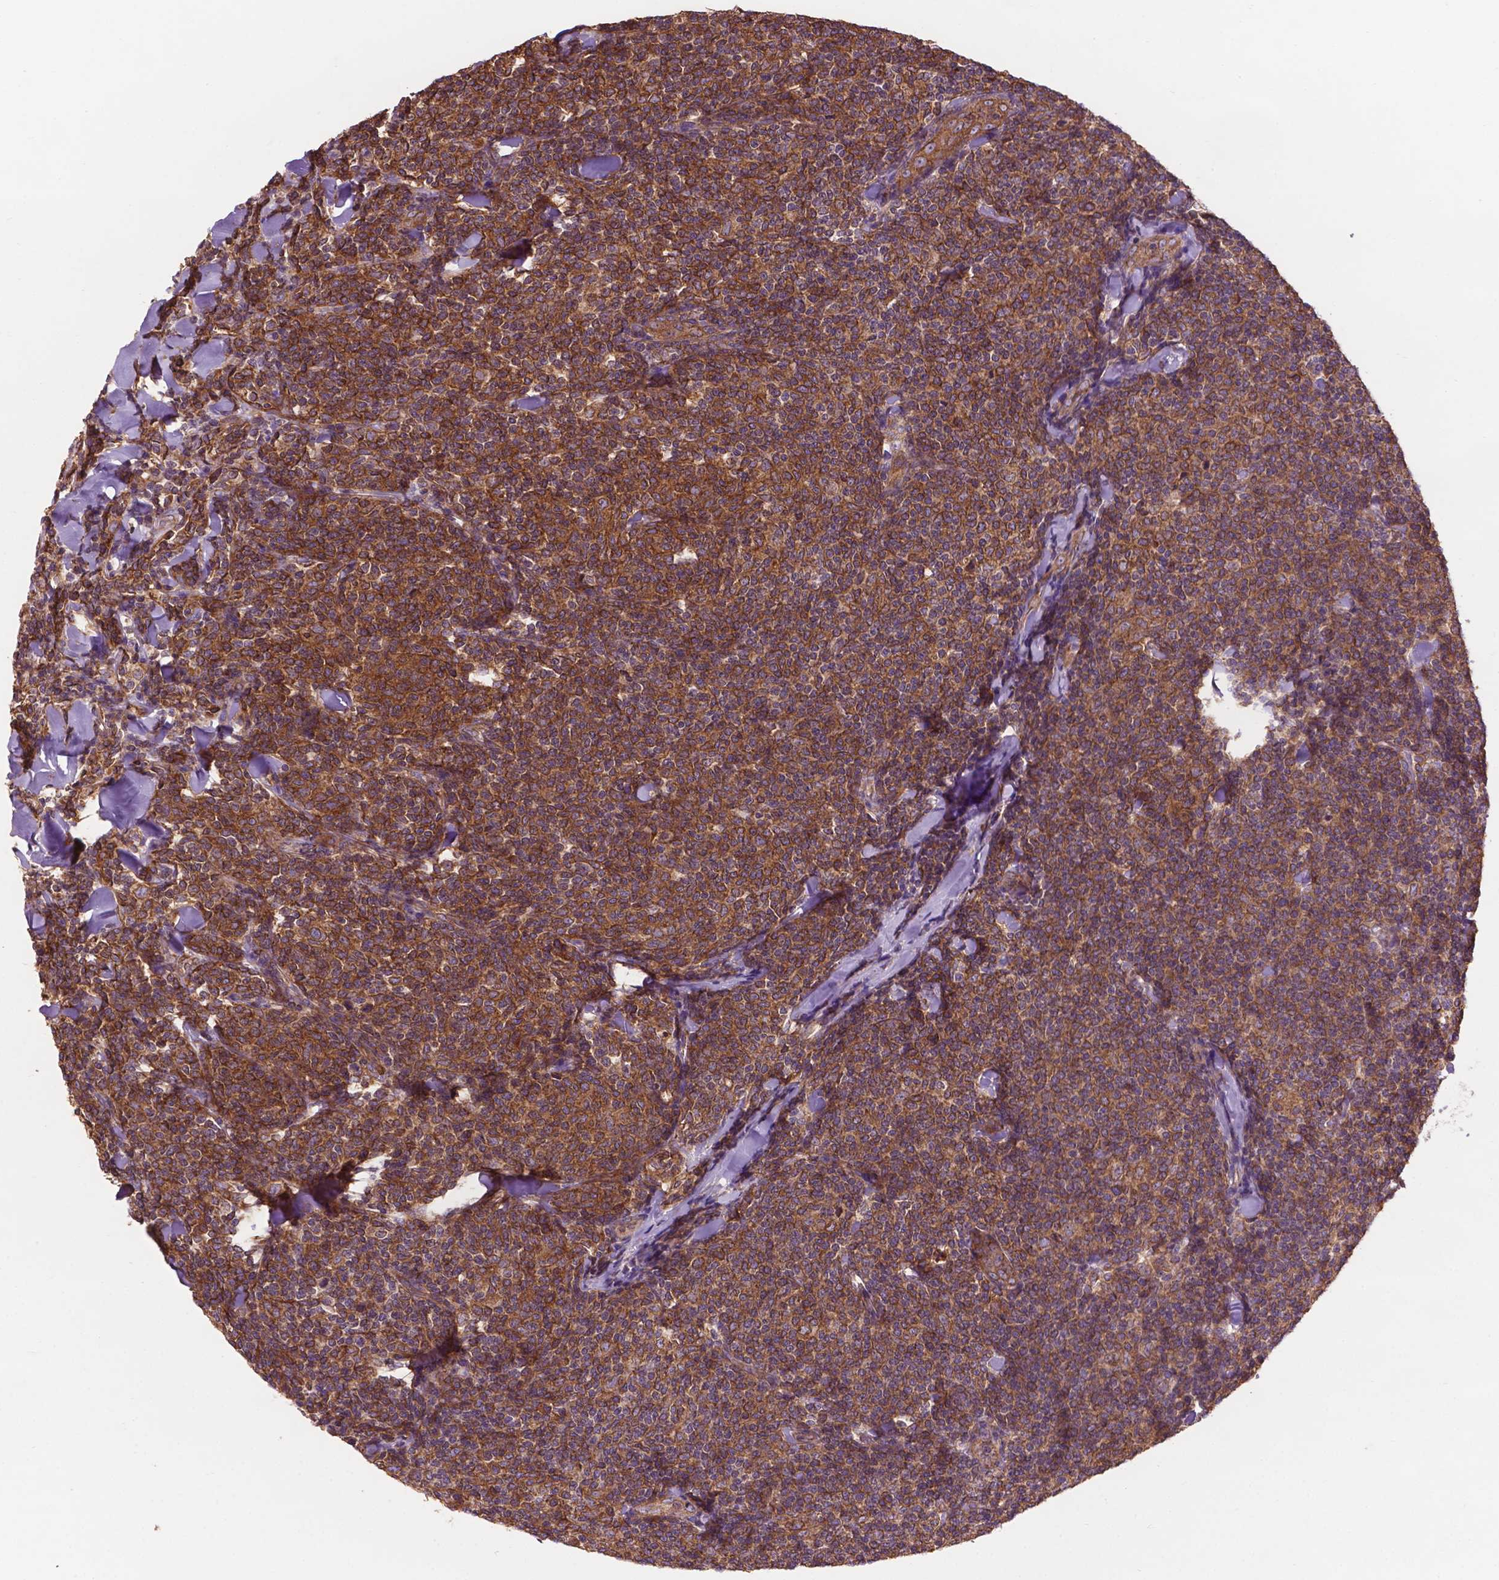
{"staining": {"intensity": "moderate", "quantity": ">75%", "location": "cytoplasmic/membranous"}, "tissue": "lymphoma", "cell_type": "Tumor cells", "image_type": "cancer", "snomed": [{"axis": "morphology", "description": "Malignant lymphoma, non-Hodgkin's type, Low grade"}, {"axis": "topography", "description": "Lymph node"}], "caption": "The histopathology image reveals a brown stain indicating the presence of a protein in the cytoplasmic/membranous of tumor cells in low-grade malignant lymphoma, non-Hodgkin's type.", "gene": "CCDC71L", "patient": {"sex": "female", "age": 56}}